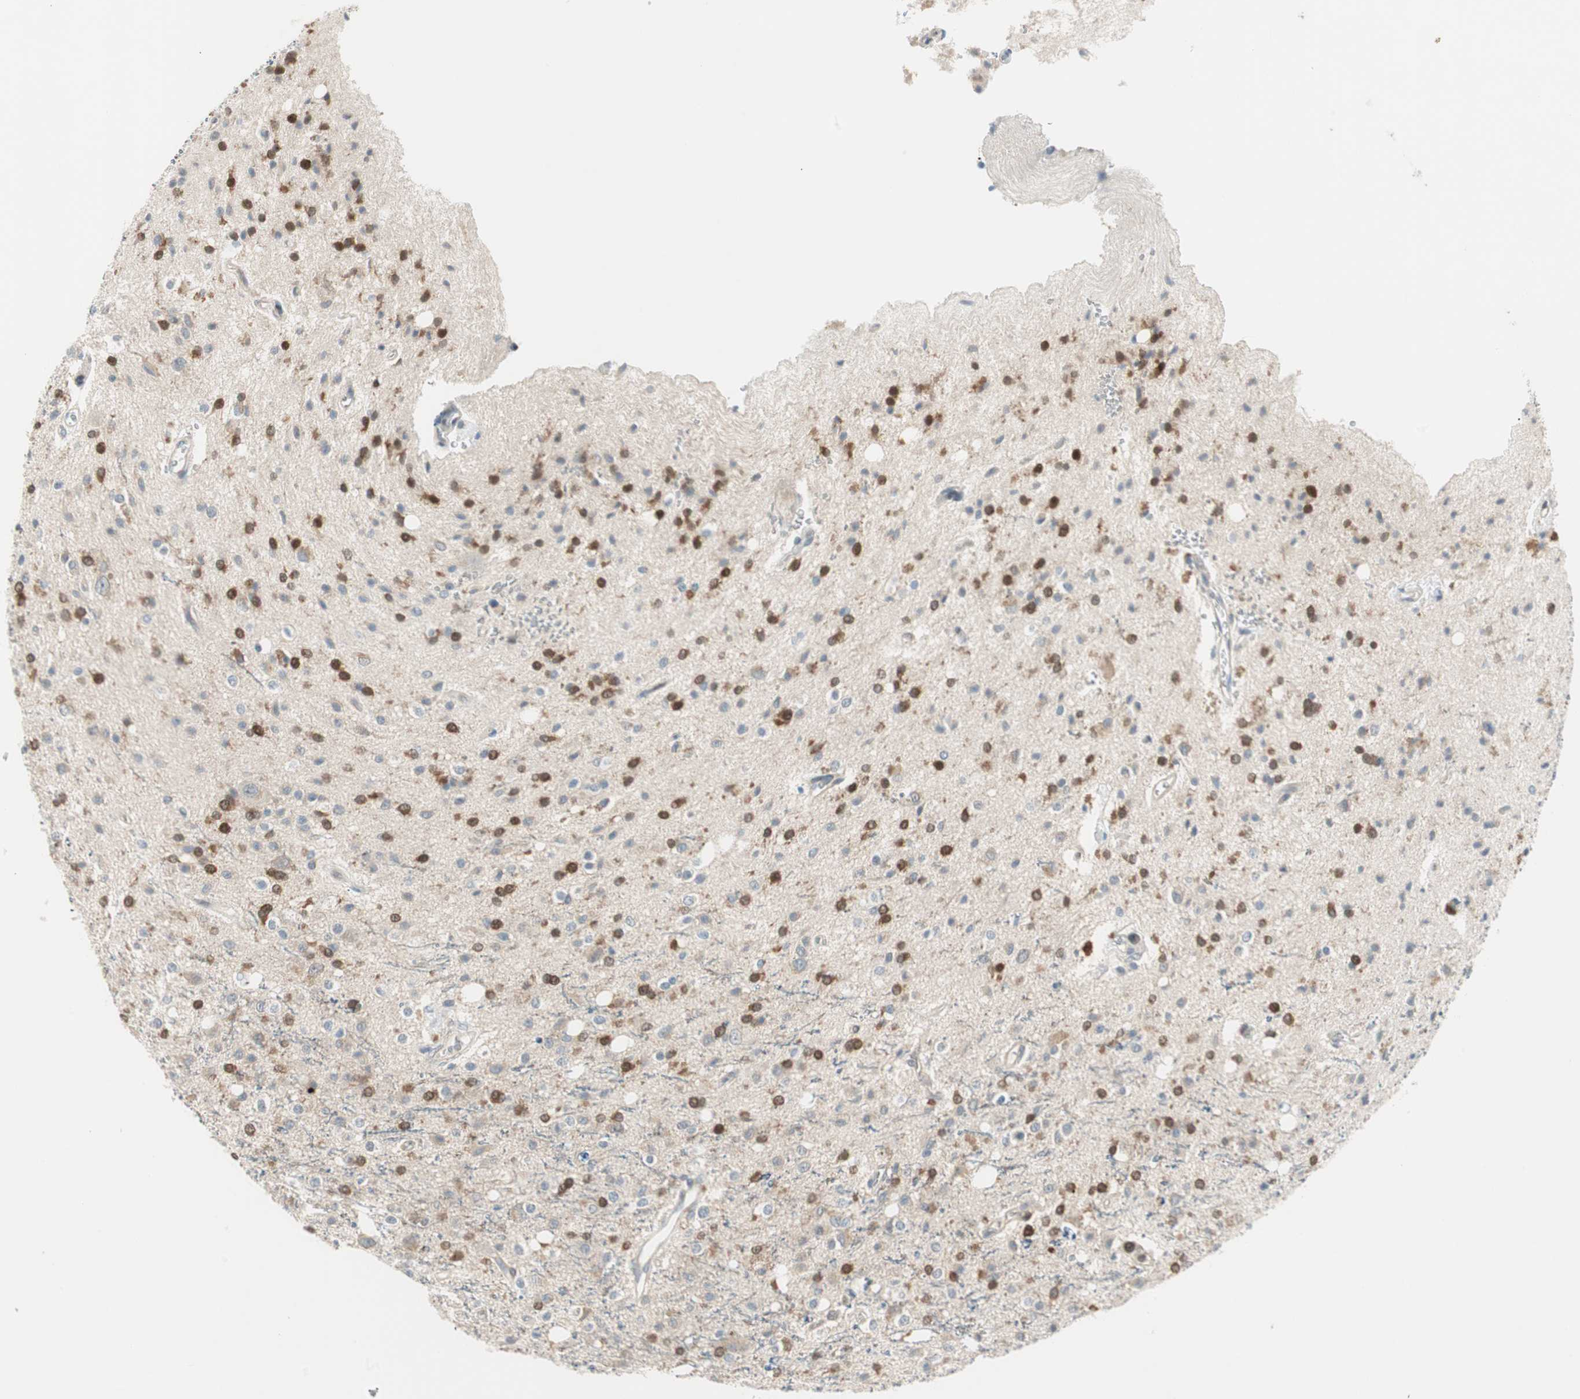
{"staining": {"intensity": "moderate", "quantity": "25%-75%", "location": "nuclear"}, "tissue": "glioma", "cell_type": "Tumor cells", "image_type": "cancer", "snomed": [{"axis": "morphology", "description": "Glioma, malignant, High grade"}, {"axis": "topography", "description": "Brain"}], "caption": "Immunohistochemistry photomicrograph of malignant high-grade glioma stained for a protein (brown), which displays medium levels of moderate nuclear expression in about 25%-75% of tumor cells.", "gene": "CGRRF1", "patient": {"sex": "male", "age": 47}}